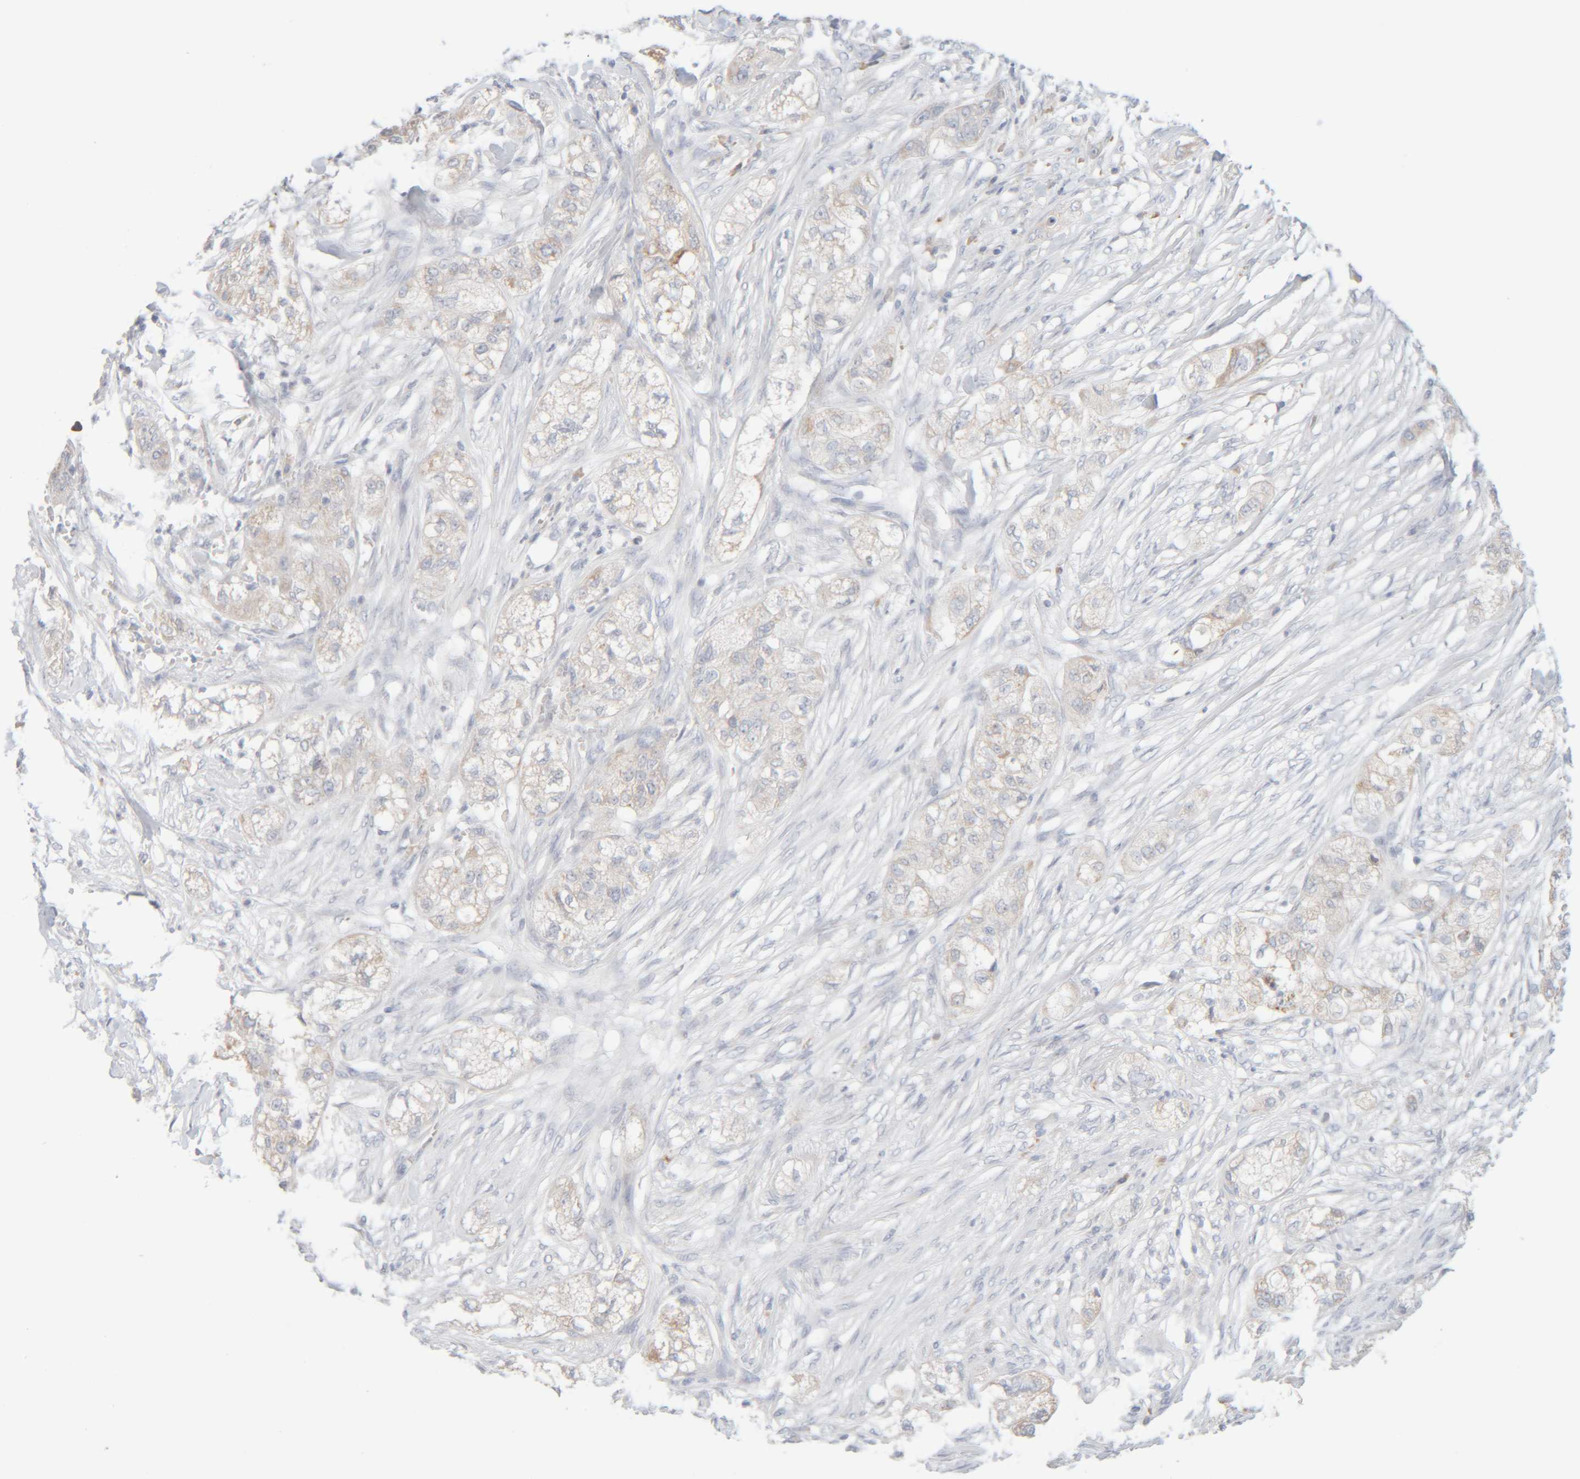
{"staining": {"intensity": "weak", "quantity": "<25%", "location": "cytoplasmic/membranous"}, "tissue": "pancreatic cancer", "cell_type": "Tumor cells", "image_type": "cancer", "snomed": [{"axis": "morphology", "description": "Adenocarcinoma, NOS"}, {"axis": "topography", "description": "Pancreas"}], "caption": "DAB (3,3'-diaminobenzidine) immunohistochemical staining of human pancreatic cancer (adenocarcinoma) reveals no significant staining in tumor cells.", "gene": "RIDA", "patient": {"sex": "female", "age": 78}}